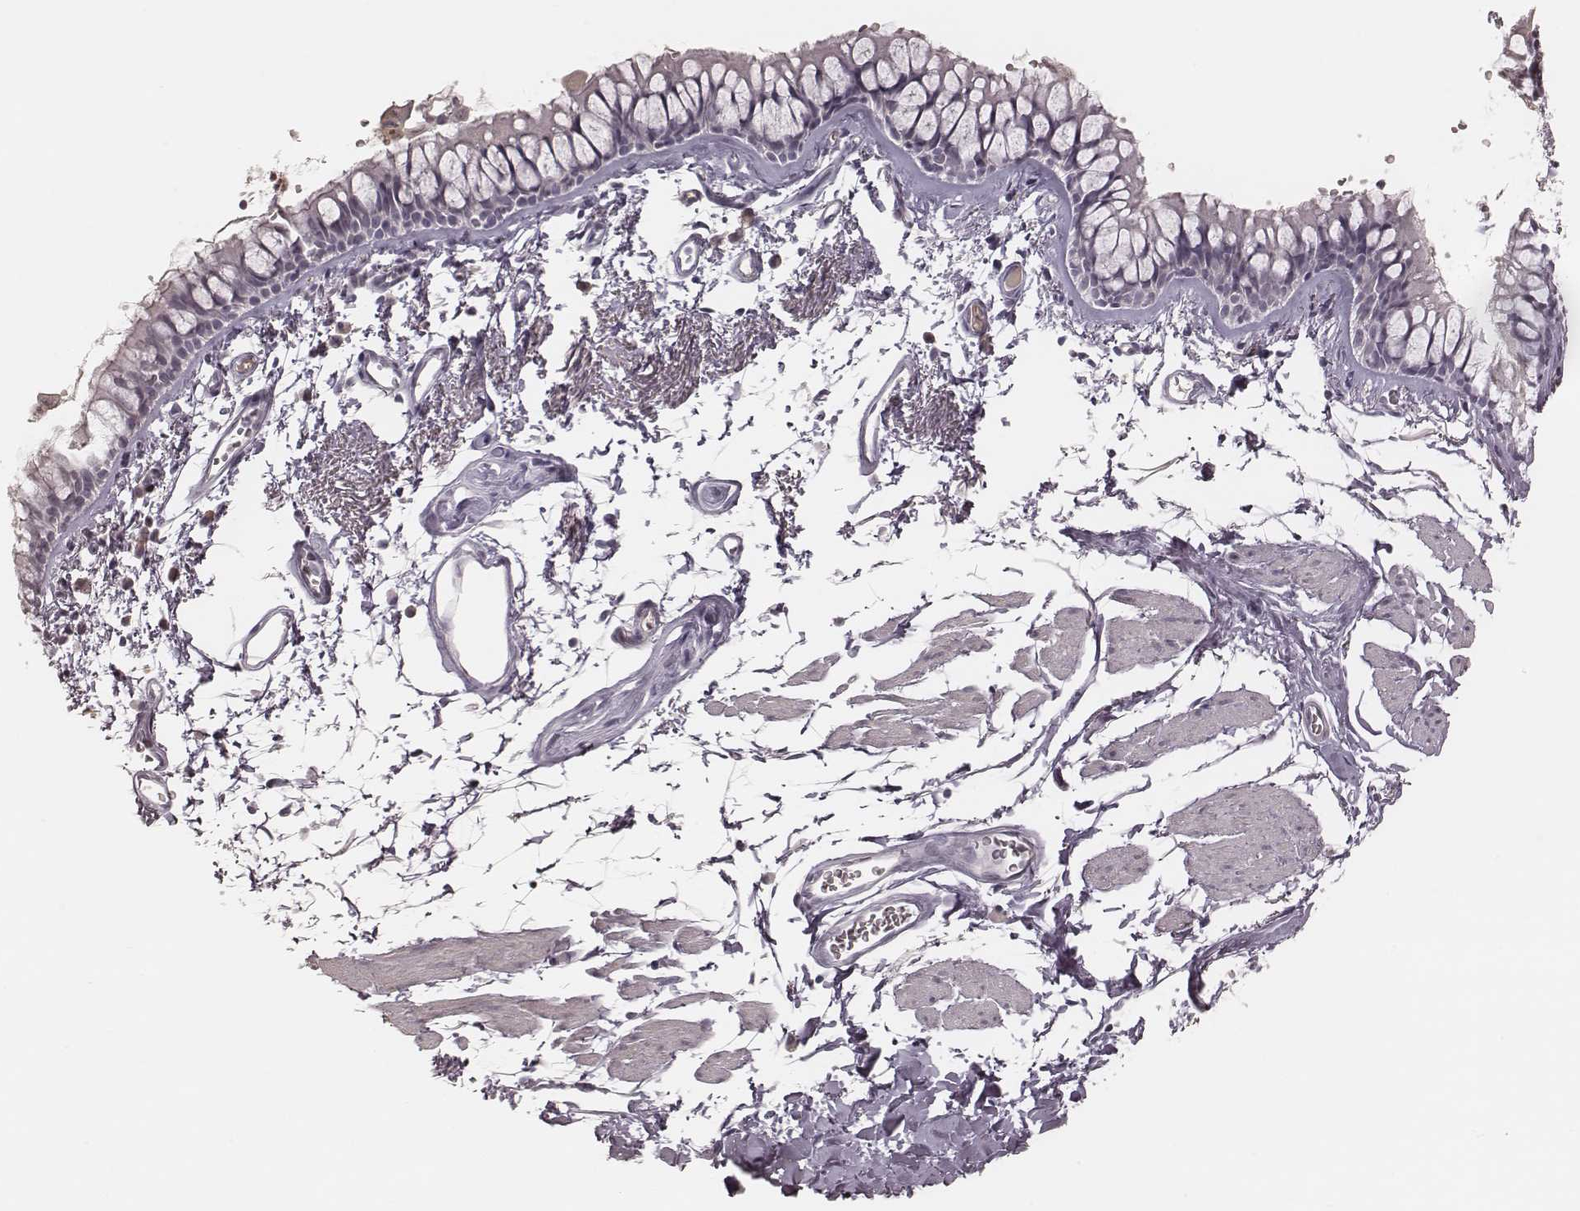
{"staining": {"intensity": "negative", "quantity": "none", "location": "none"}, "tissue": "bronchus", "cell_type": "Respiratory epithelial cells", "image_type": "normal", "snomed": [{"axis": "morphology", "description": "Normal tissue, NOS"}, {"axis": "topography", "description": "Cartilage tissue"}, {"axis": "topography", "description": "Bronchus"}], "caption": "An image of bronchus stained for a protein reveals no brown staining in respiratory epithelial cells. (Brightfield microscopy of DAB IHC at high magnification).", "gene": "MSX1", "patient": {"sex": "female", "age": 79}}